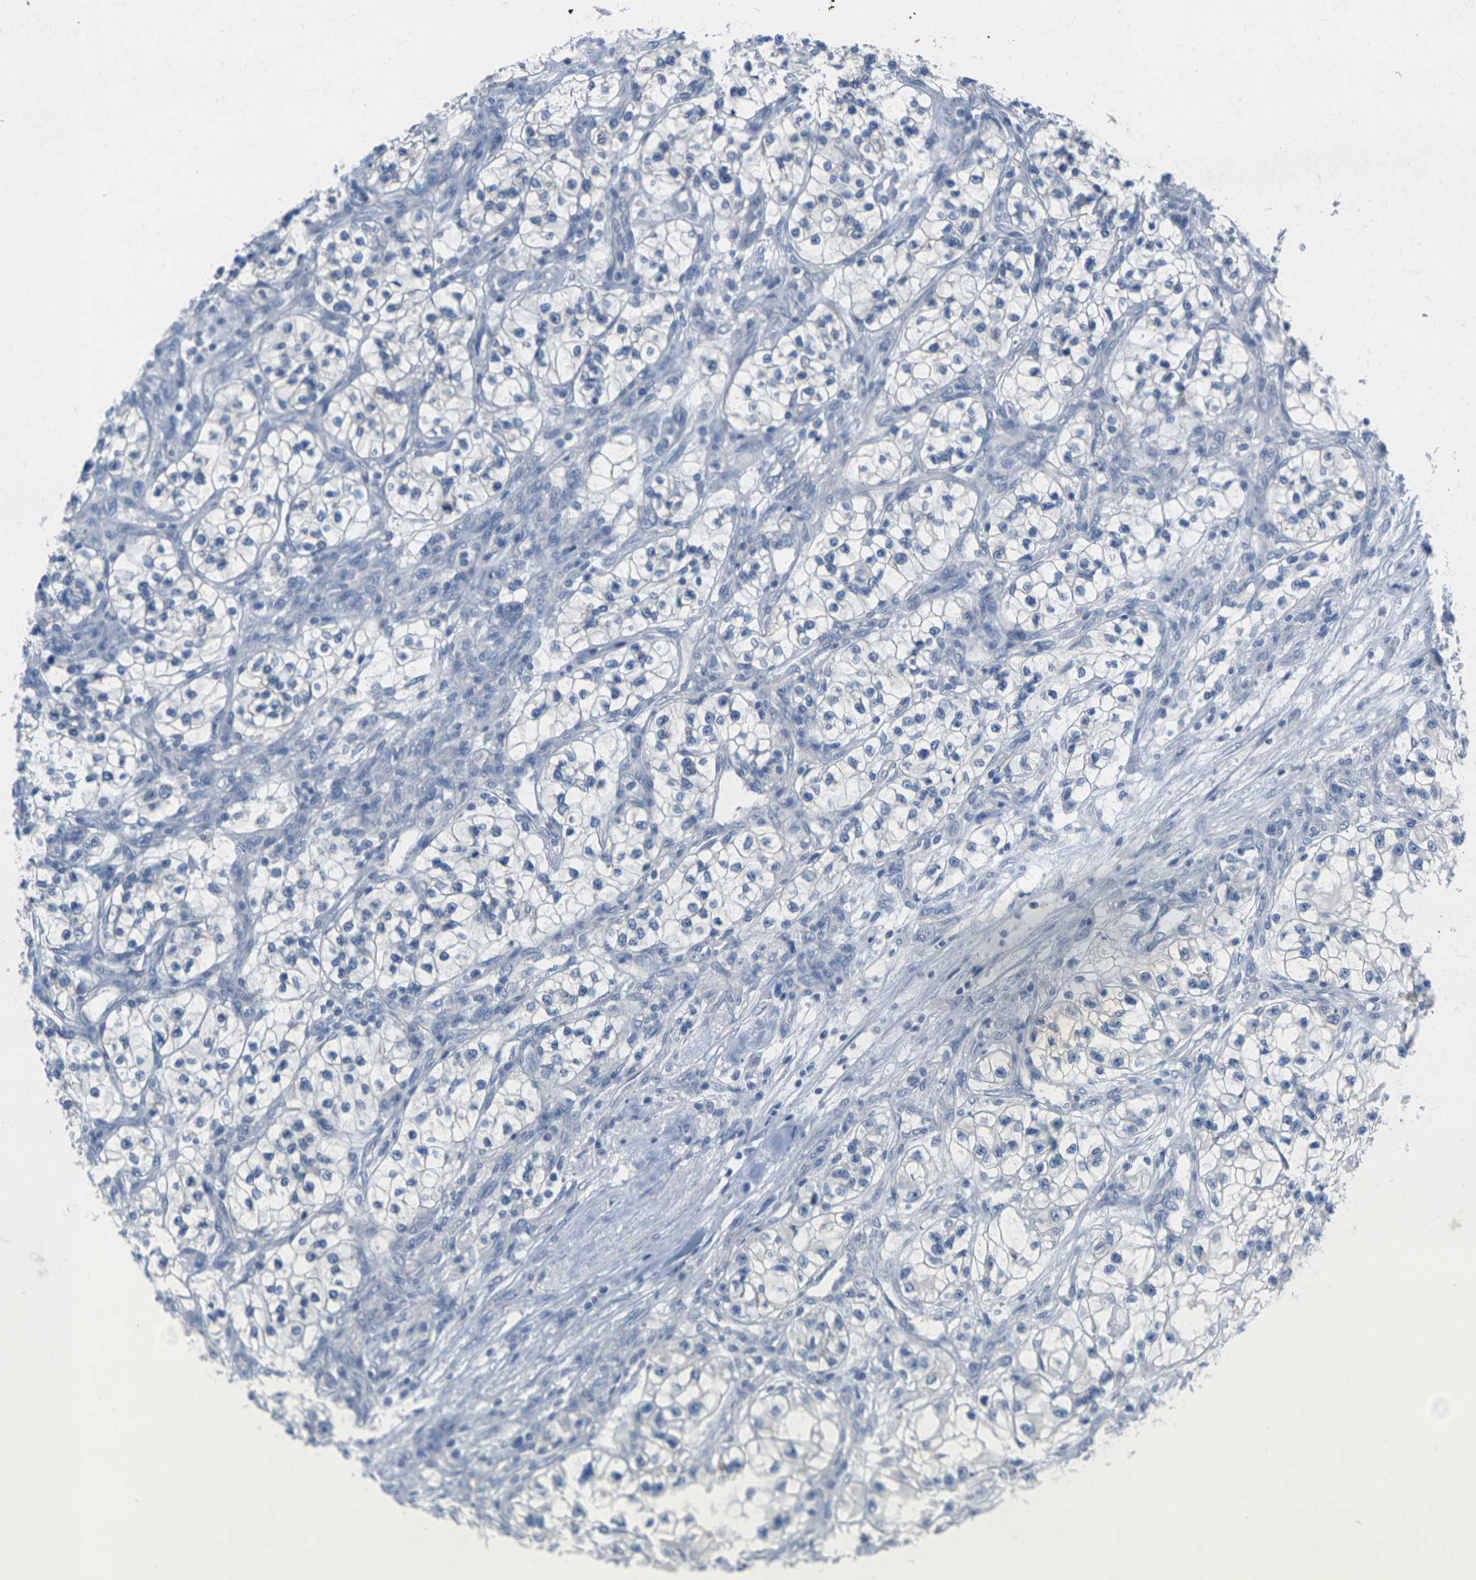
{"staining": {"intensity": "negative", "quantity": "none", "location": "none"}, "tissue": "renal cancer", "cell_type": "Tumor cells", "image_type": "cancer", "snomed": [{"axis": "morphology", "description": "Adenocarcinoma, NOS"}, {"axis": "topography", "description": "Kidney"}], "caption": "There is no significant expression in tumor cells of renal cancer.", "gene": "TNNI3", "patient": {"sex": "female", "age": 57}}